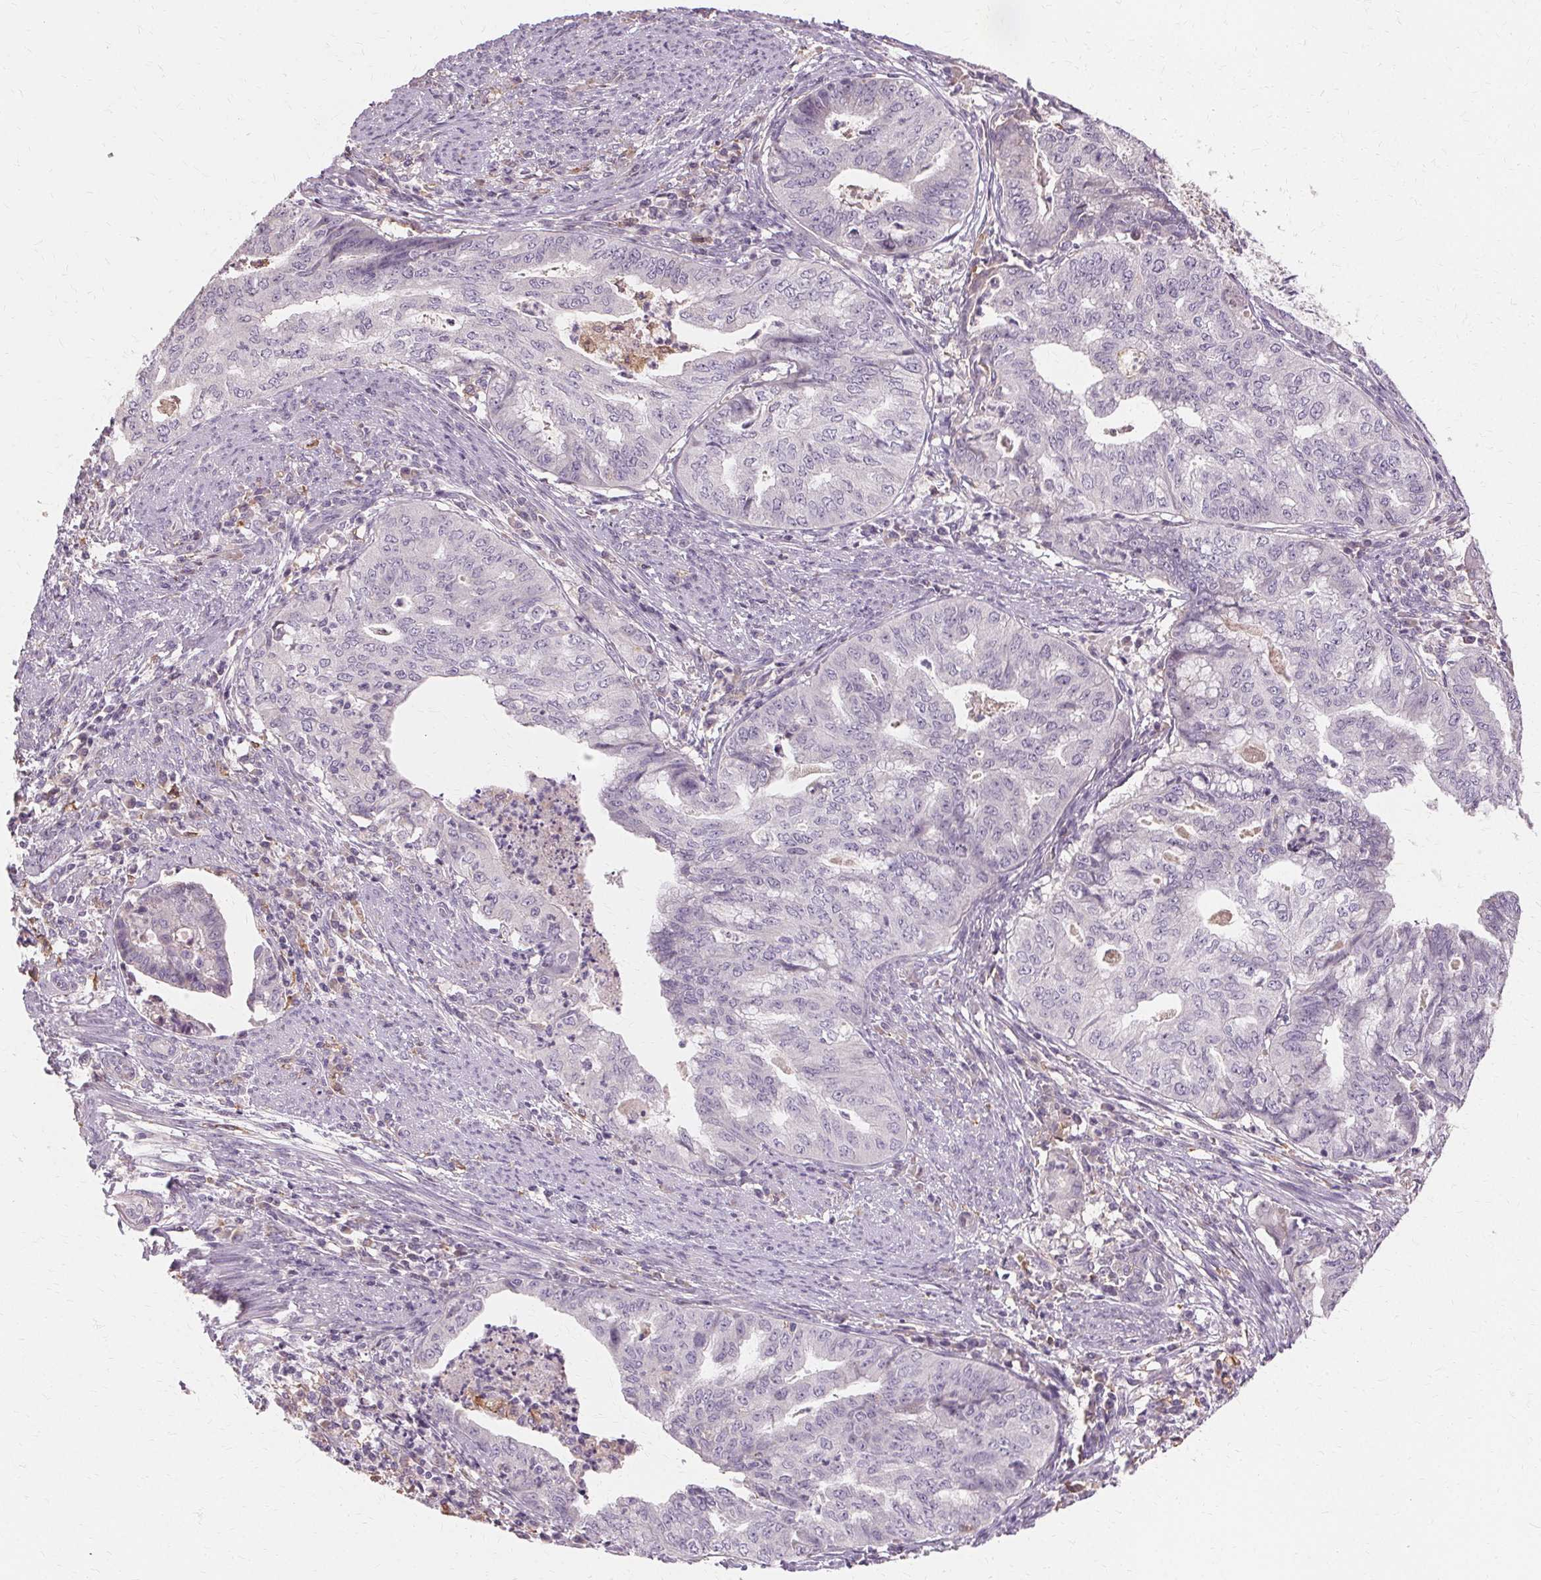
{"staining": {"intensity": "negative", "quantity": "none", "location": "none"}, "tissue": "endometrial cancer", "cell_type": "Tumor cells", "image_type": "cancer", "snomed": [{"axis": "morphology", "description": "Adenocarcinoma, NOS"}, {"axis": "topography", "description": "Endometrium"}], "caption": "DAB immunohistochemical staining of human endometrial cancer (adenocarcinoma) displays no significant expression in tumor cells. (DAB (3,3'-diaminobenzidine) IHC, high magnification).", "gene": "IFNGR1", "patient": {"sex": "female", "age": 79}}